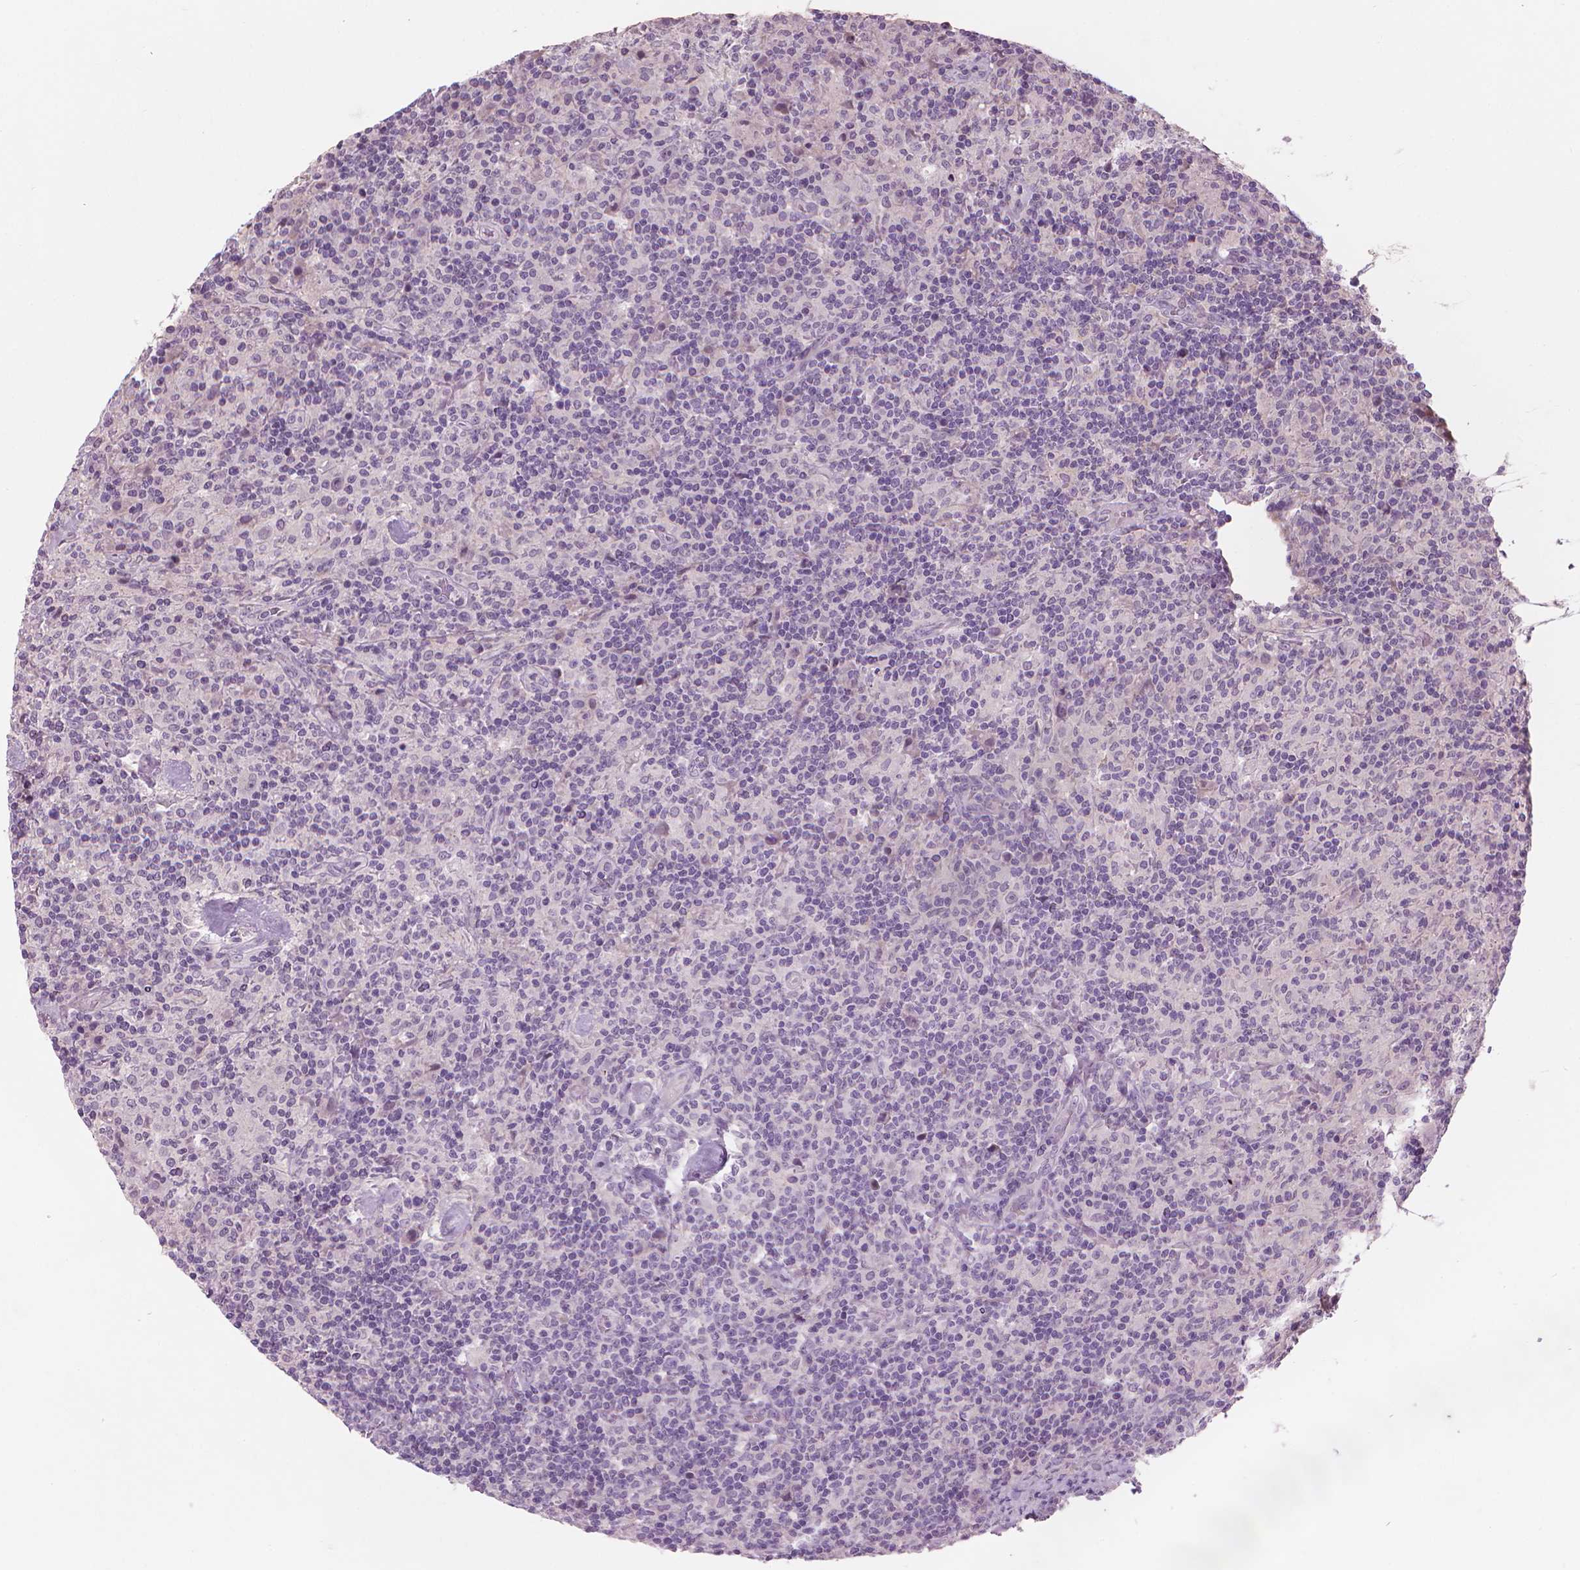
{"staining": {"intensity": "negative", "quantity": "none", "location": "none"}, "tissue": "lymphoma", "cell_type": "Tumor cells", "image_type": "cancer", "snomed": [{"axis": "morphology", "description": "Hodgkin's disease, NOS"}, {"axis": "topography", "description": "Lymph node"}], "caption": "This is a micrograph of IHC staining of lymphoma, which shows no staining in tumor cells.", "gene": "SAXO2", "patient": {"sex": "male", "age": 70}}